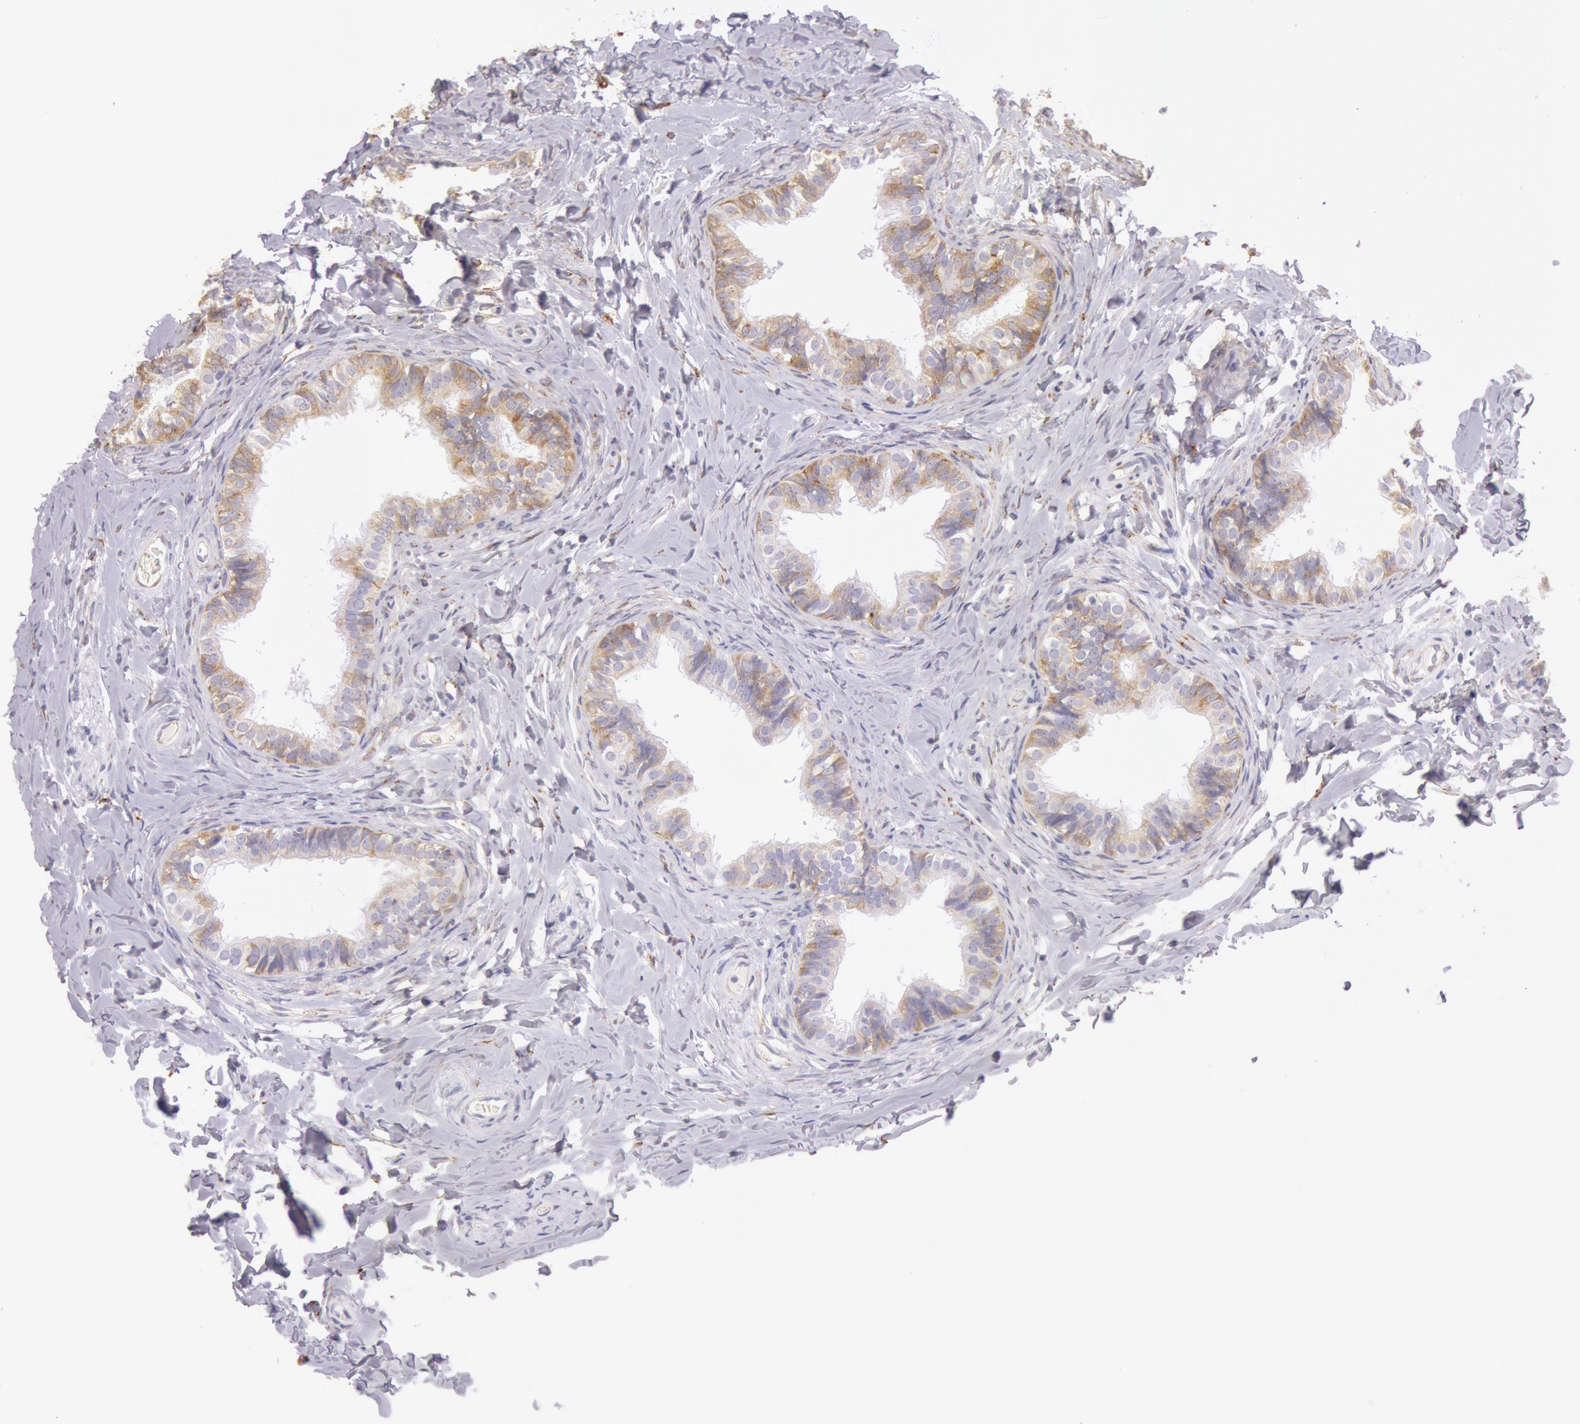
{"staining": {"intensity": "moderate", "quantity": "25%-75%", "location": "cytoplasmic/membranous"}, "tissue": "epididymis", "cell_type": "Glandular cells", "image_type": "normal", "snomed": [{"axis": "morphology", "description": "Normal tissue, NOS"}, {"axis": "topography", "description": "Epididymis"}], "caption": "A medium amount of moderate cytoplasmic/membranous expression is present in approximately 25%-75% of glandular cells in unremarkable epididymis.", "gene": "CIDEB", "patient": {"sex": "male", "age": 26}}